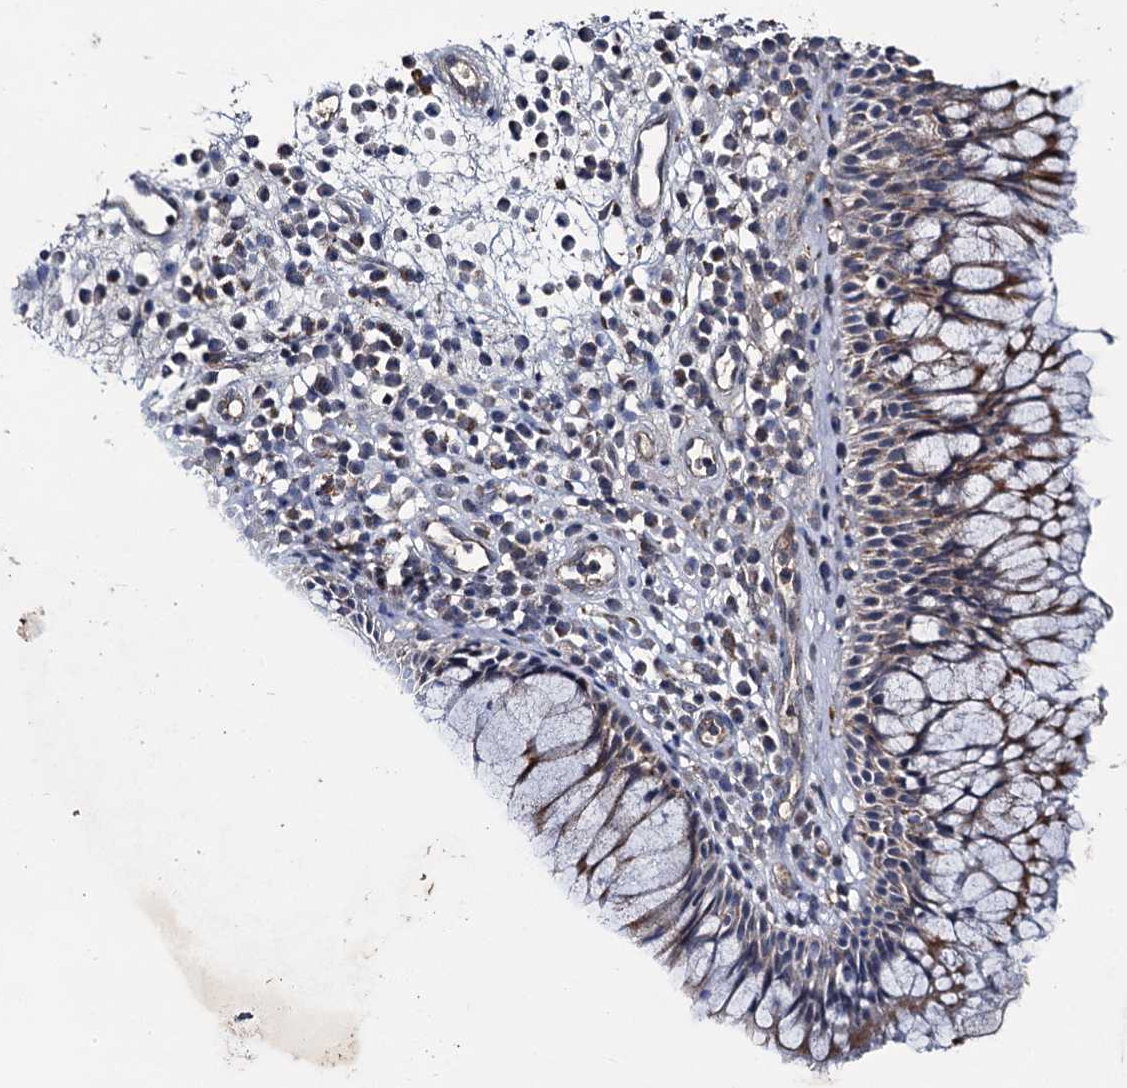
{"staining": {"intensity": "moderate", "quantity": "<25%", "location": "cytoplasmic/membranous"}, "tissue": "nasopharynx", "cell_type": "Respiratory epithelial cells", "image_type": "normal", "snomed": [{"axis": "morphology", "description": "Normal tissue, NOS"}, {"axis": "morphology", "description": "Inflammation, NOS"}, {"axis": "topography", "description": "Nasopharynx"}], "caption": "DAB (3,3'-diaminobenzidine) immunohistochemical staining of normal nasopharynx exhibits moderate cytoplasmic/membranous protein staining in approximately <25% of respiratory epithelial cells.", "gene": "METTL4", "patient": {"sex": "male", "age": 70}}